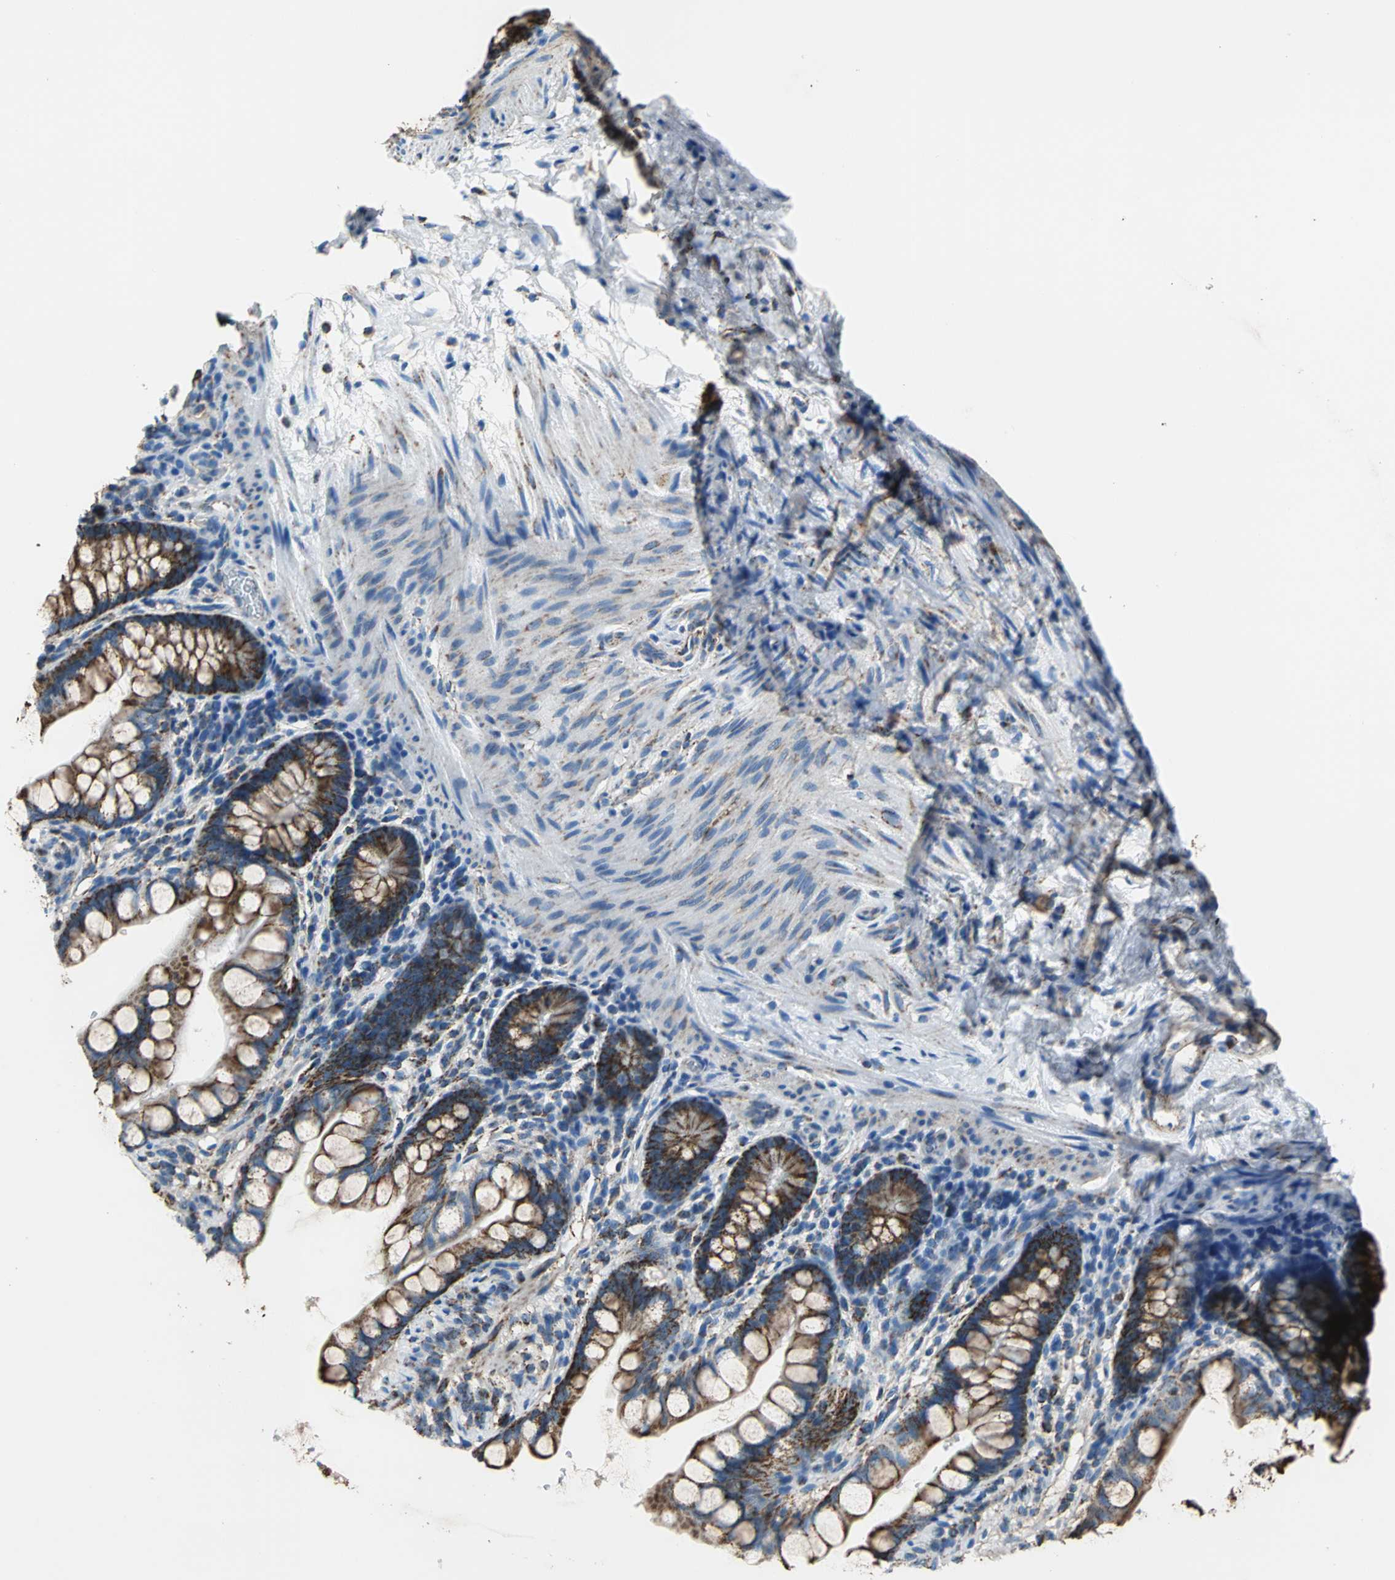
{"staining": {"intensity": "strong", "quantity": ">75%", "location": "cytoplasmic/membranous"}, "tissue": "small intestine", "cell_type": "Glandular cells", "image_type": "normal", "snomed": [{"axis": "morphology", "description": "Normal tissue, NOS"}, {"axis": "topography", "description": "Small intestine"}], "caption": "A brown stain highlights strong cytoplasmic/membranous expression of a protein in glandular cells of normal small intestine.", "gene": "ECH1", "patient": {"sex": "female", "age": 58}}